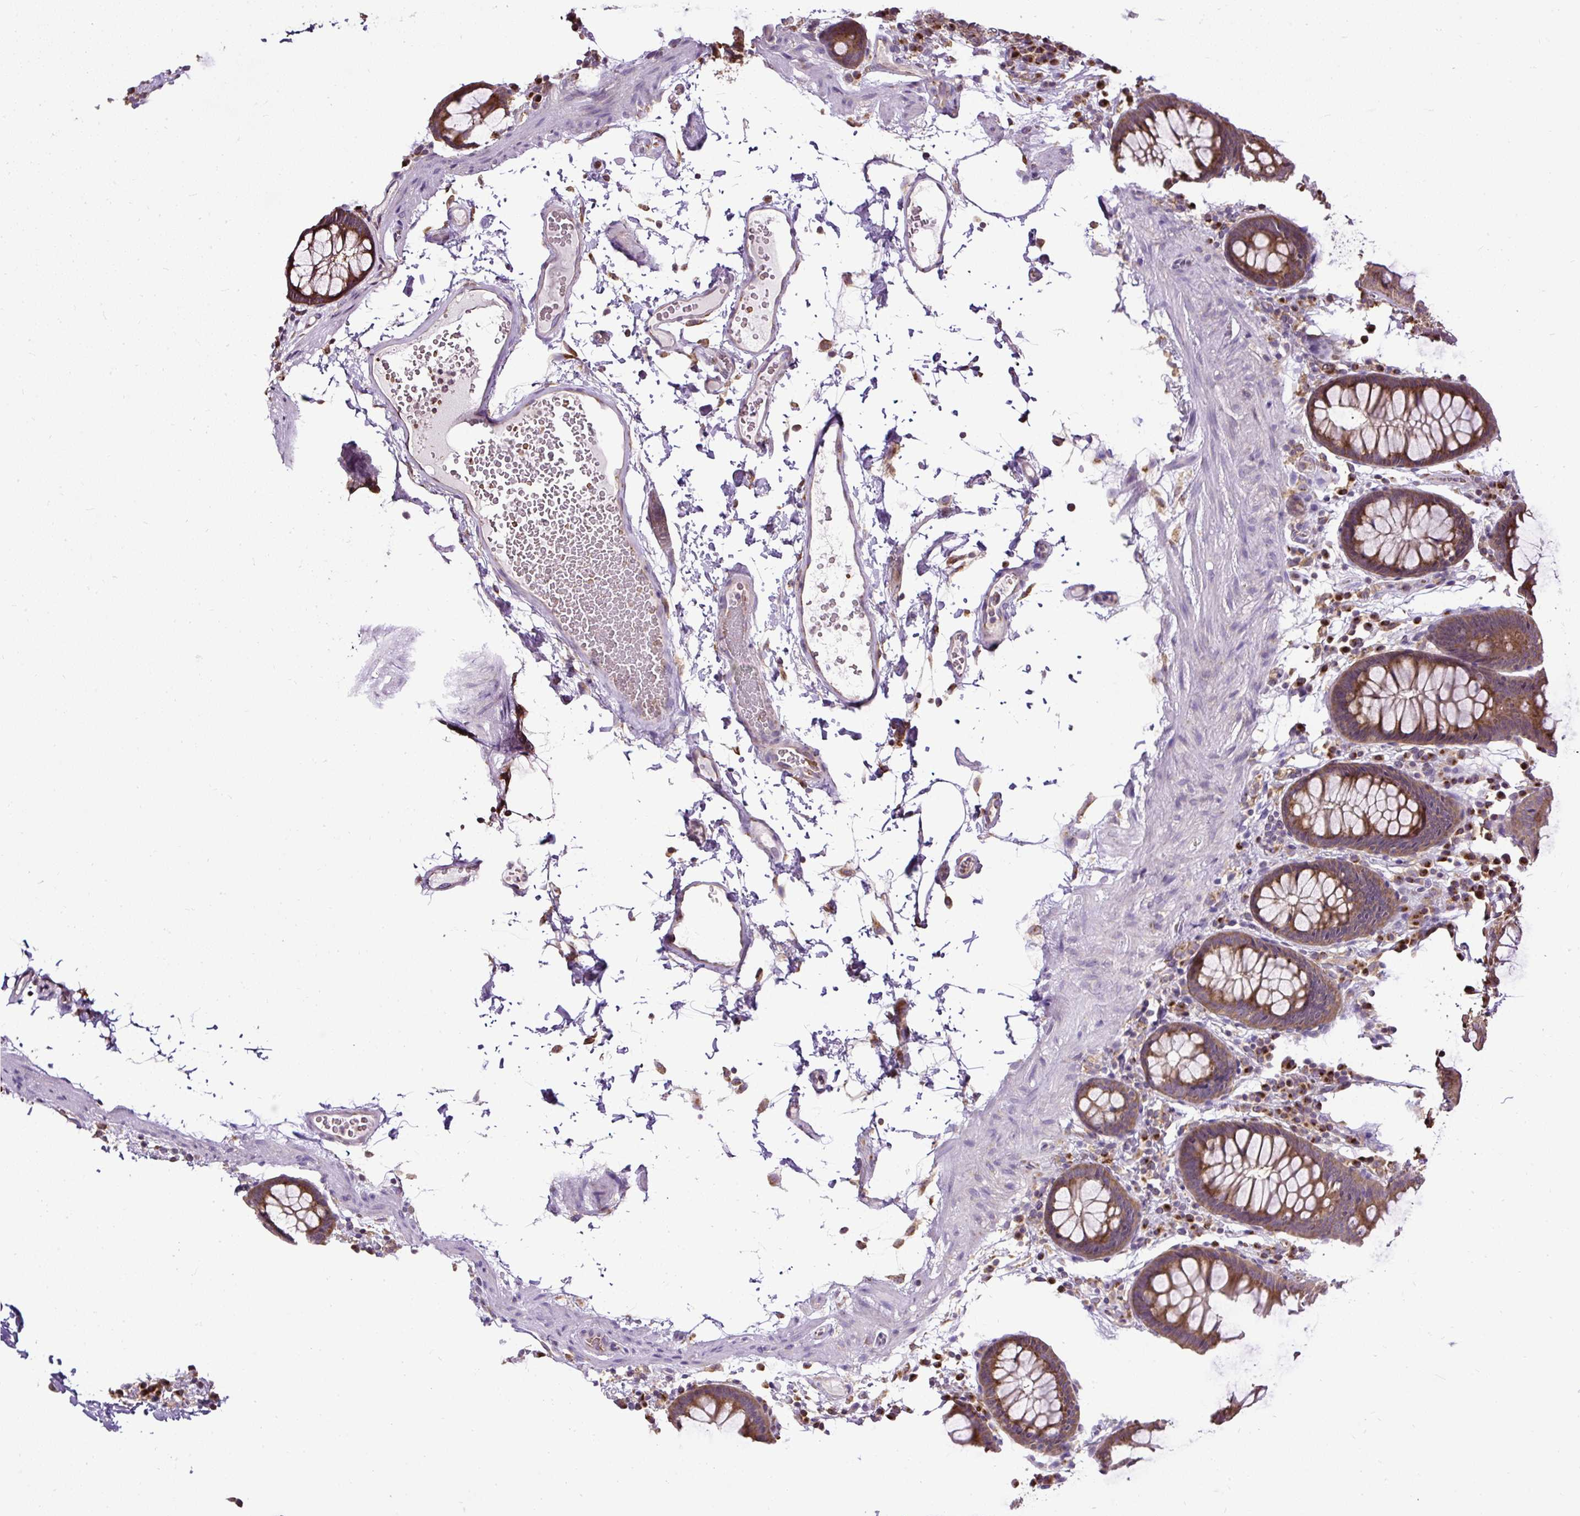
{"staining": {"intensity": "weak", "quantity": ">75%", "location": "cytoplasmic/membranous"}, "tissue": "colon", "cell_type": "Endothelial cells", "image_type": "normal", "snomed": [{"axis": "morphology", "description": "Normal tissue, NOS"}, {"axis": "topography", "description": "Colon"}, {"axis": "topography", "description": "Peripheral nerve tissue"}], "caption": "High-power microscopy captured an IHC photomicrograph of normal colon, revealing weak cytoplasmic/membranous staining in about >75% of endothelial cells. The protein of interest is shown in brown color, while the nuclei are stained blue.", "gene": "SMC4", "patient": {"sex": "male", "age": 84}}